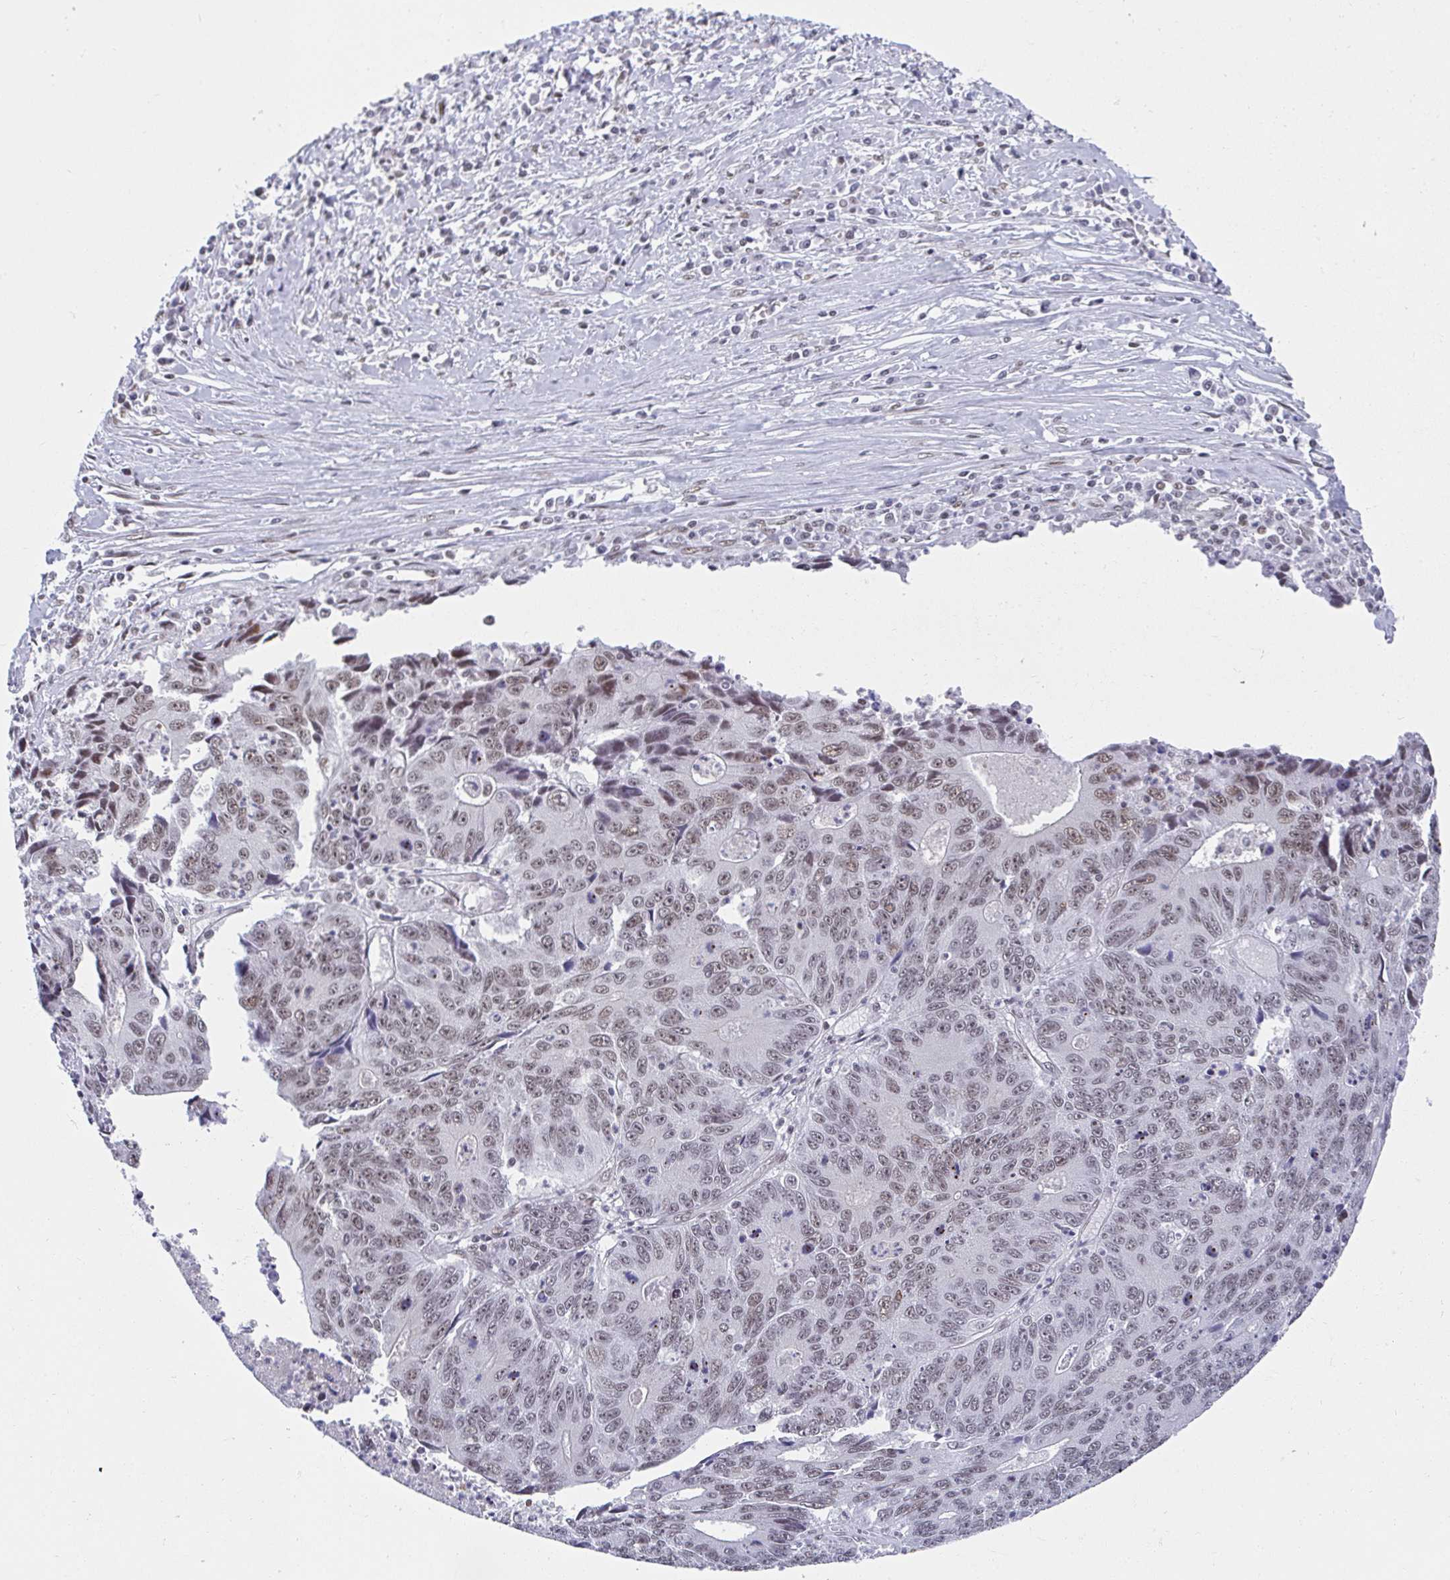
{"staining": {"intensity": "moderate", "quantity": "25%-75%", "location": "nuclear"}, "tissue": "liver cancer", "cell_type": "Tumor cells", "image_type": "cancer", "snomed": [{"axis": "morphology", "description": "Cholangiocarcinoma"}, {"axis": "topography", "description": "Liver"}], "caption": "Cholangiocarcinoma (liver) stained with a brown dye exhibits moderate nuclear positive positivity in approximately 25%-75% of tumor cells.", "gene": "SLC7A10", "patient": {"sex": "male", "age": 65}}